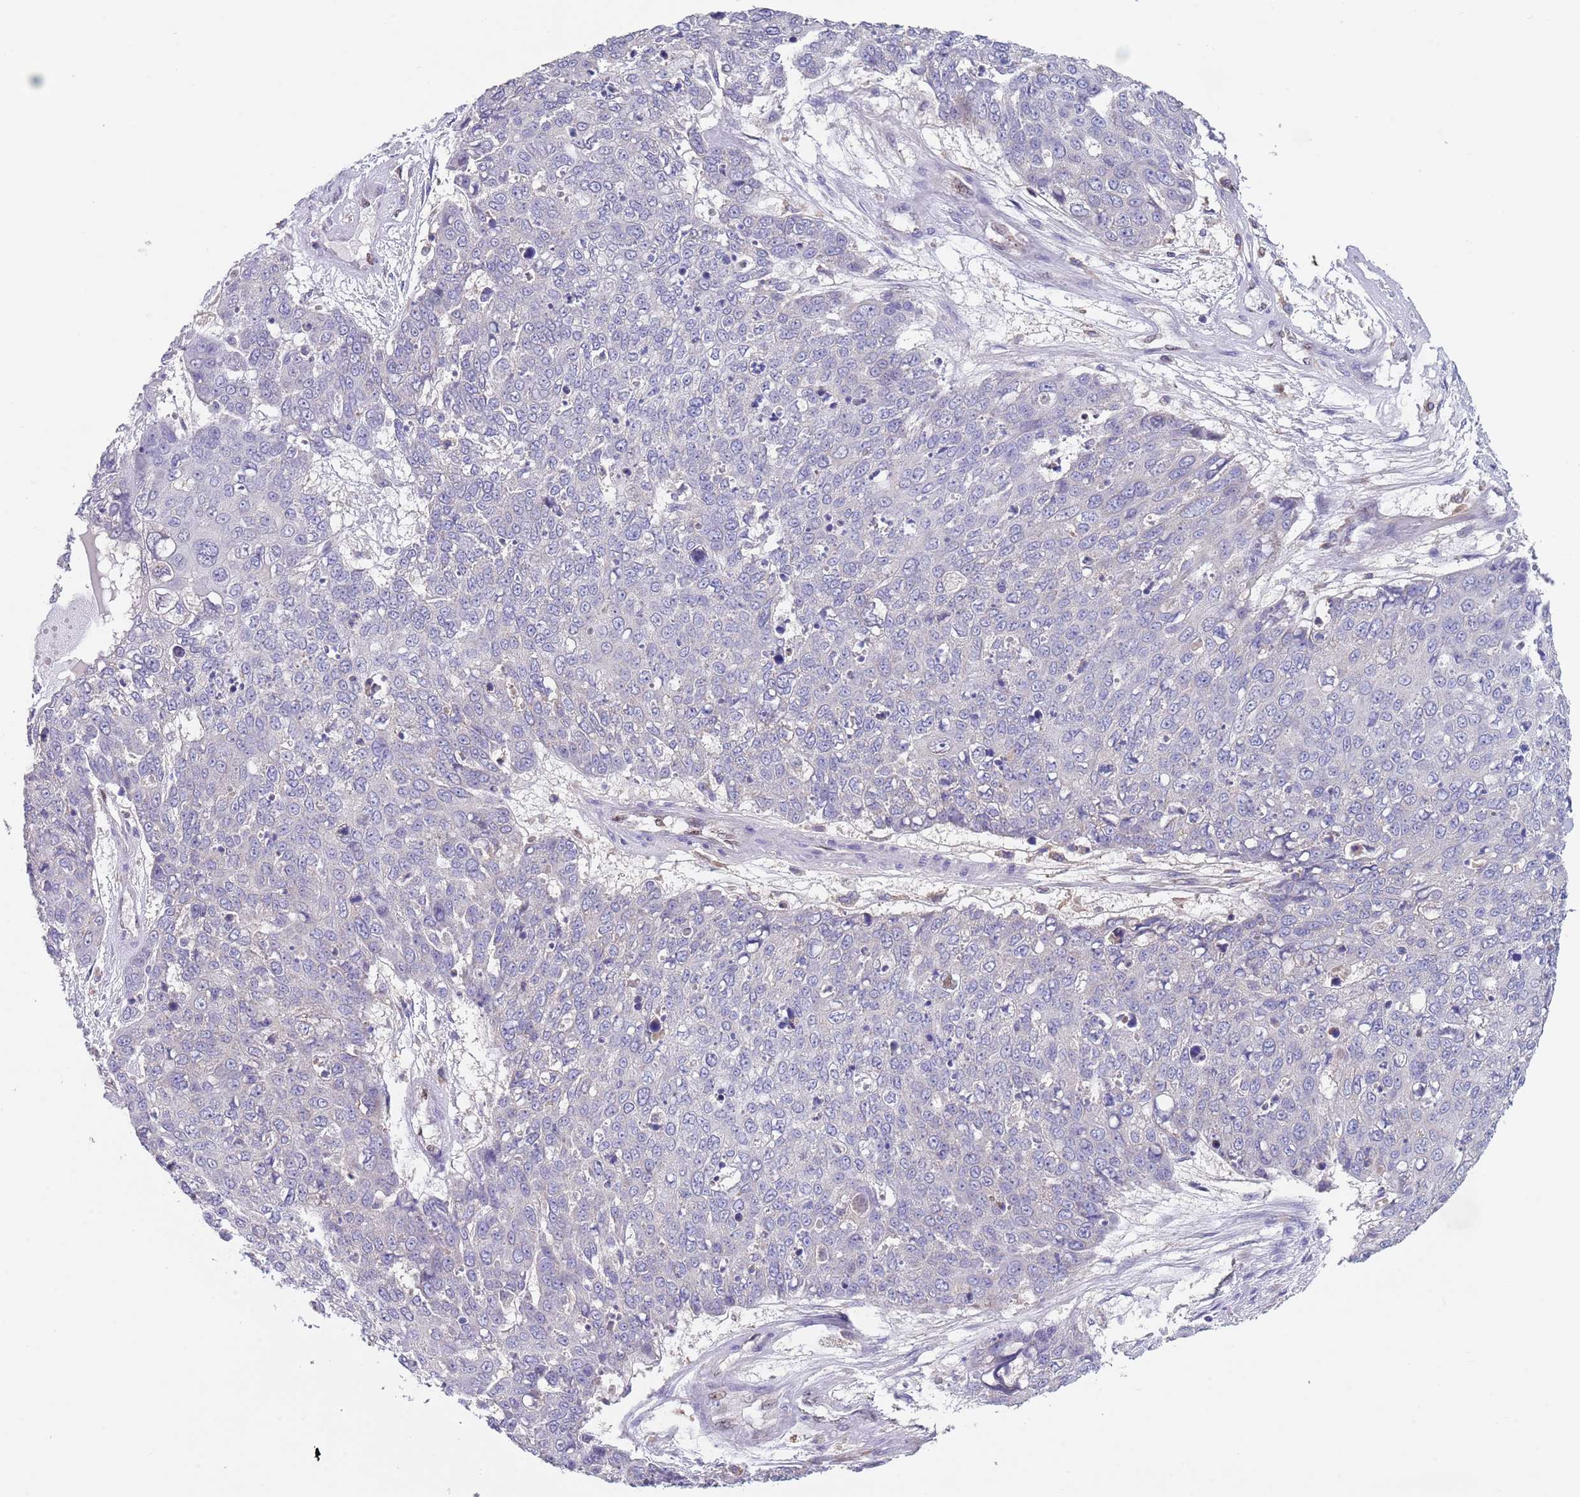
{"staining": {"intensity": "negative", "quantity": "none", "location": "none"}, "tissue": "skin cancer", "cell_type": "Tumor cells", "image_type": "cancer", "snomed": [{"axis": "morphology", "description": "Squamous cell carcinoma, NOS"}, {"axis": "topography", "description": "Skin"}], "caption": "Immunohistochemical staining of squamous cell carcinoma (skin) shows no significant staining in tumor cells.", "gene": "DDT", "patient": {"sex": "male", "age": 71}}